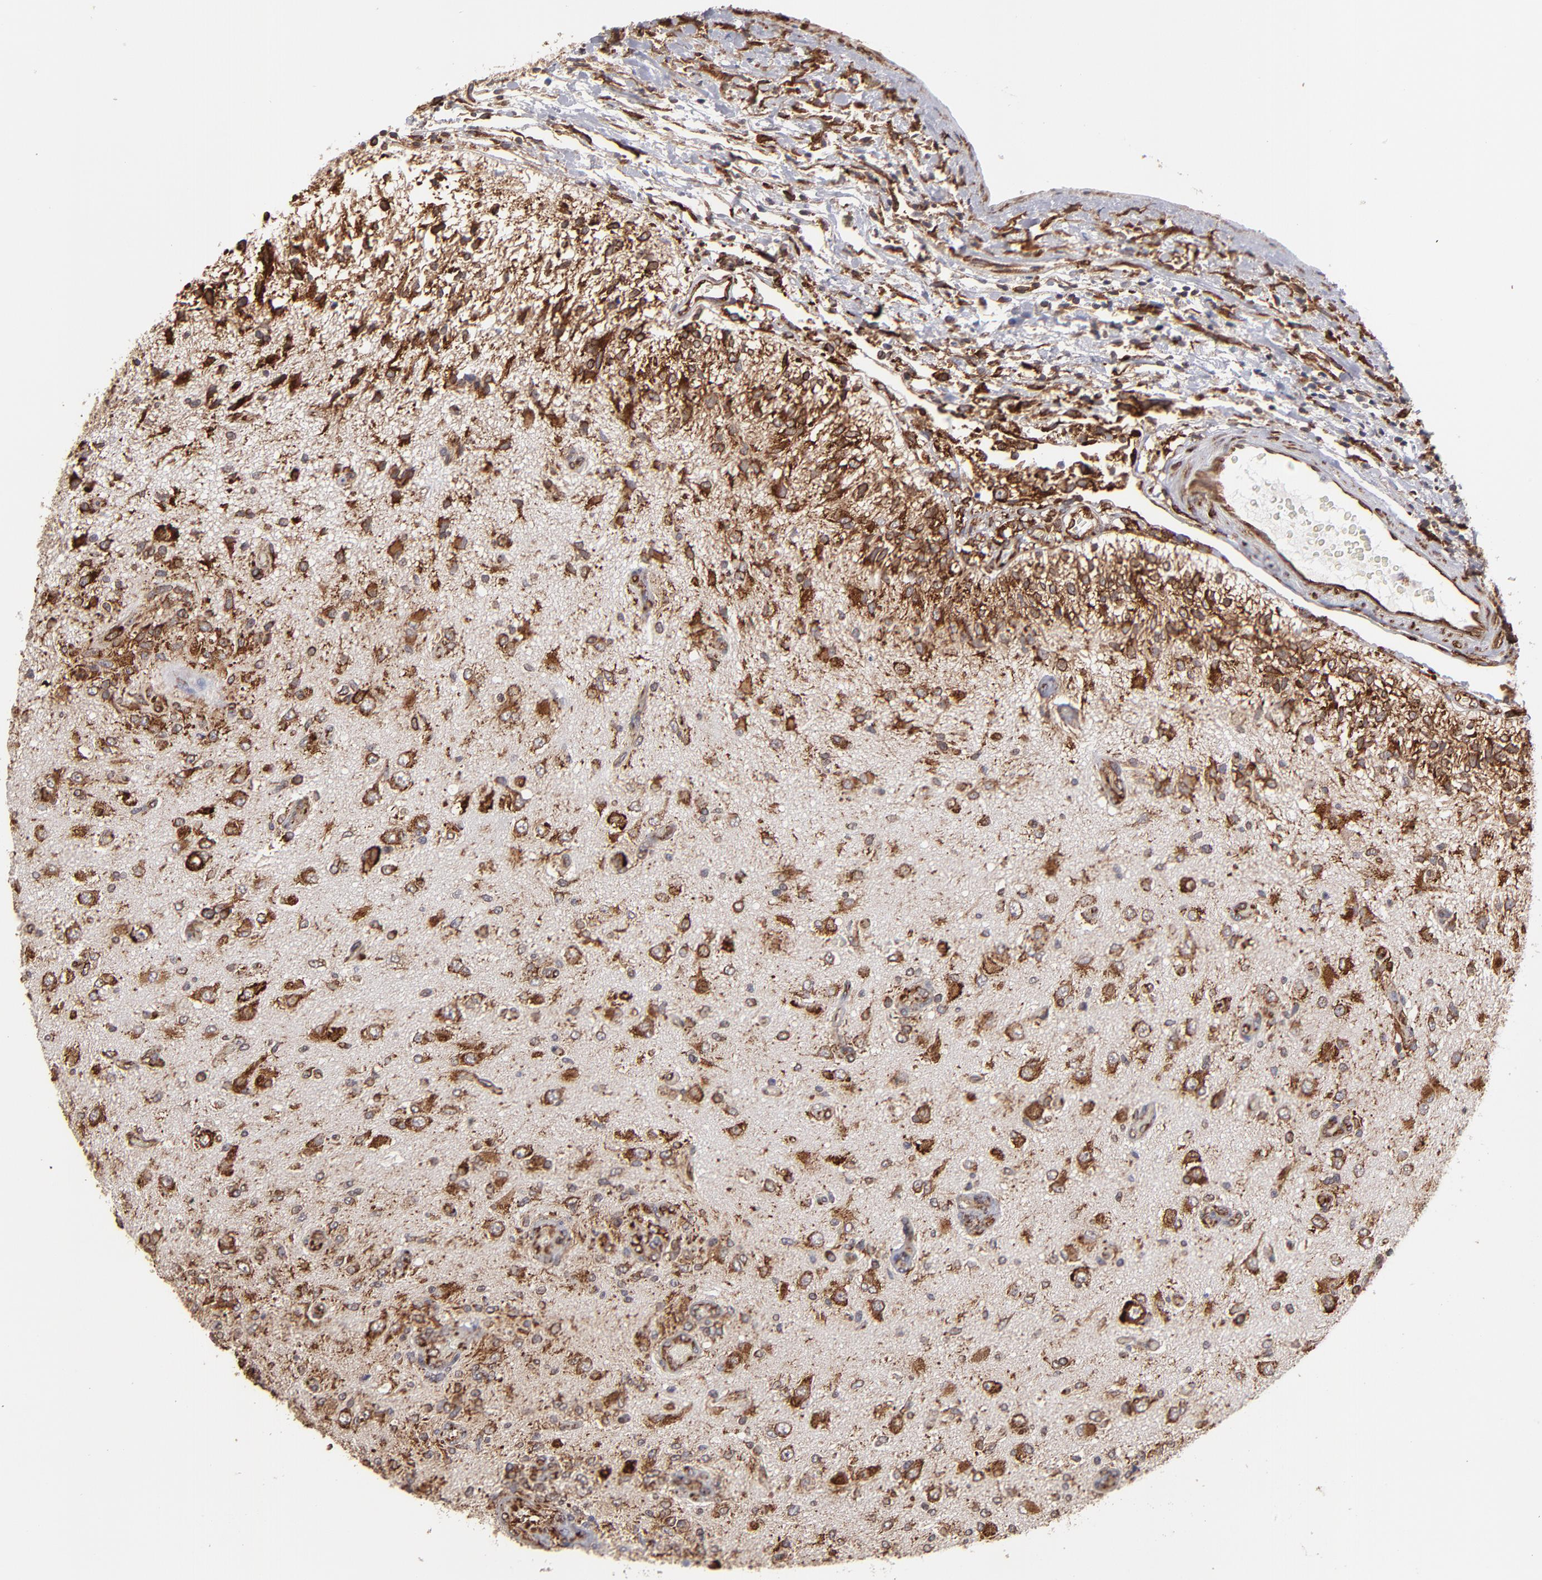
{"staining": {"intensity": "strong", "quantity": ">75%", "location": "cytoplasmic/membranous"}, "tissue": "glioma", "cell_type": "Tumor cells", "image_type": "cancer", "snomed": [{"axis": "morphology", "description": "Normal tissue, NOS"}, {"axis": "morphology", "description": "Glioma, malignant, High grade"}, {"axis": "topography", "description": "Cerebral cortex"}], "caption": "Glioma was stained to show a protein in brown. There is high levels of strong cytoplasmic/membranous expression in about >75% of tumor cells.", "gene": "KTN1", "patient": {"sex": "male", "age": 77}}